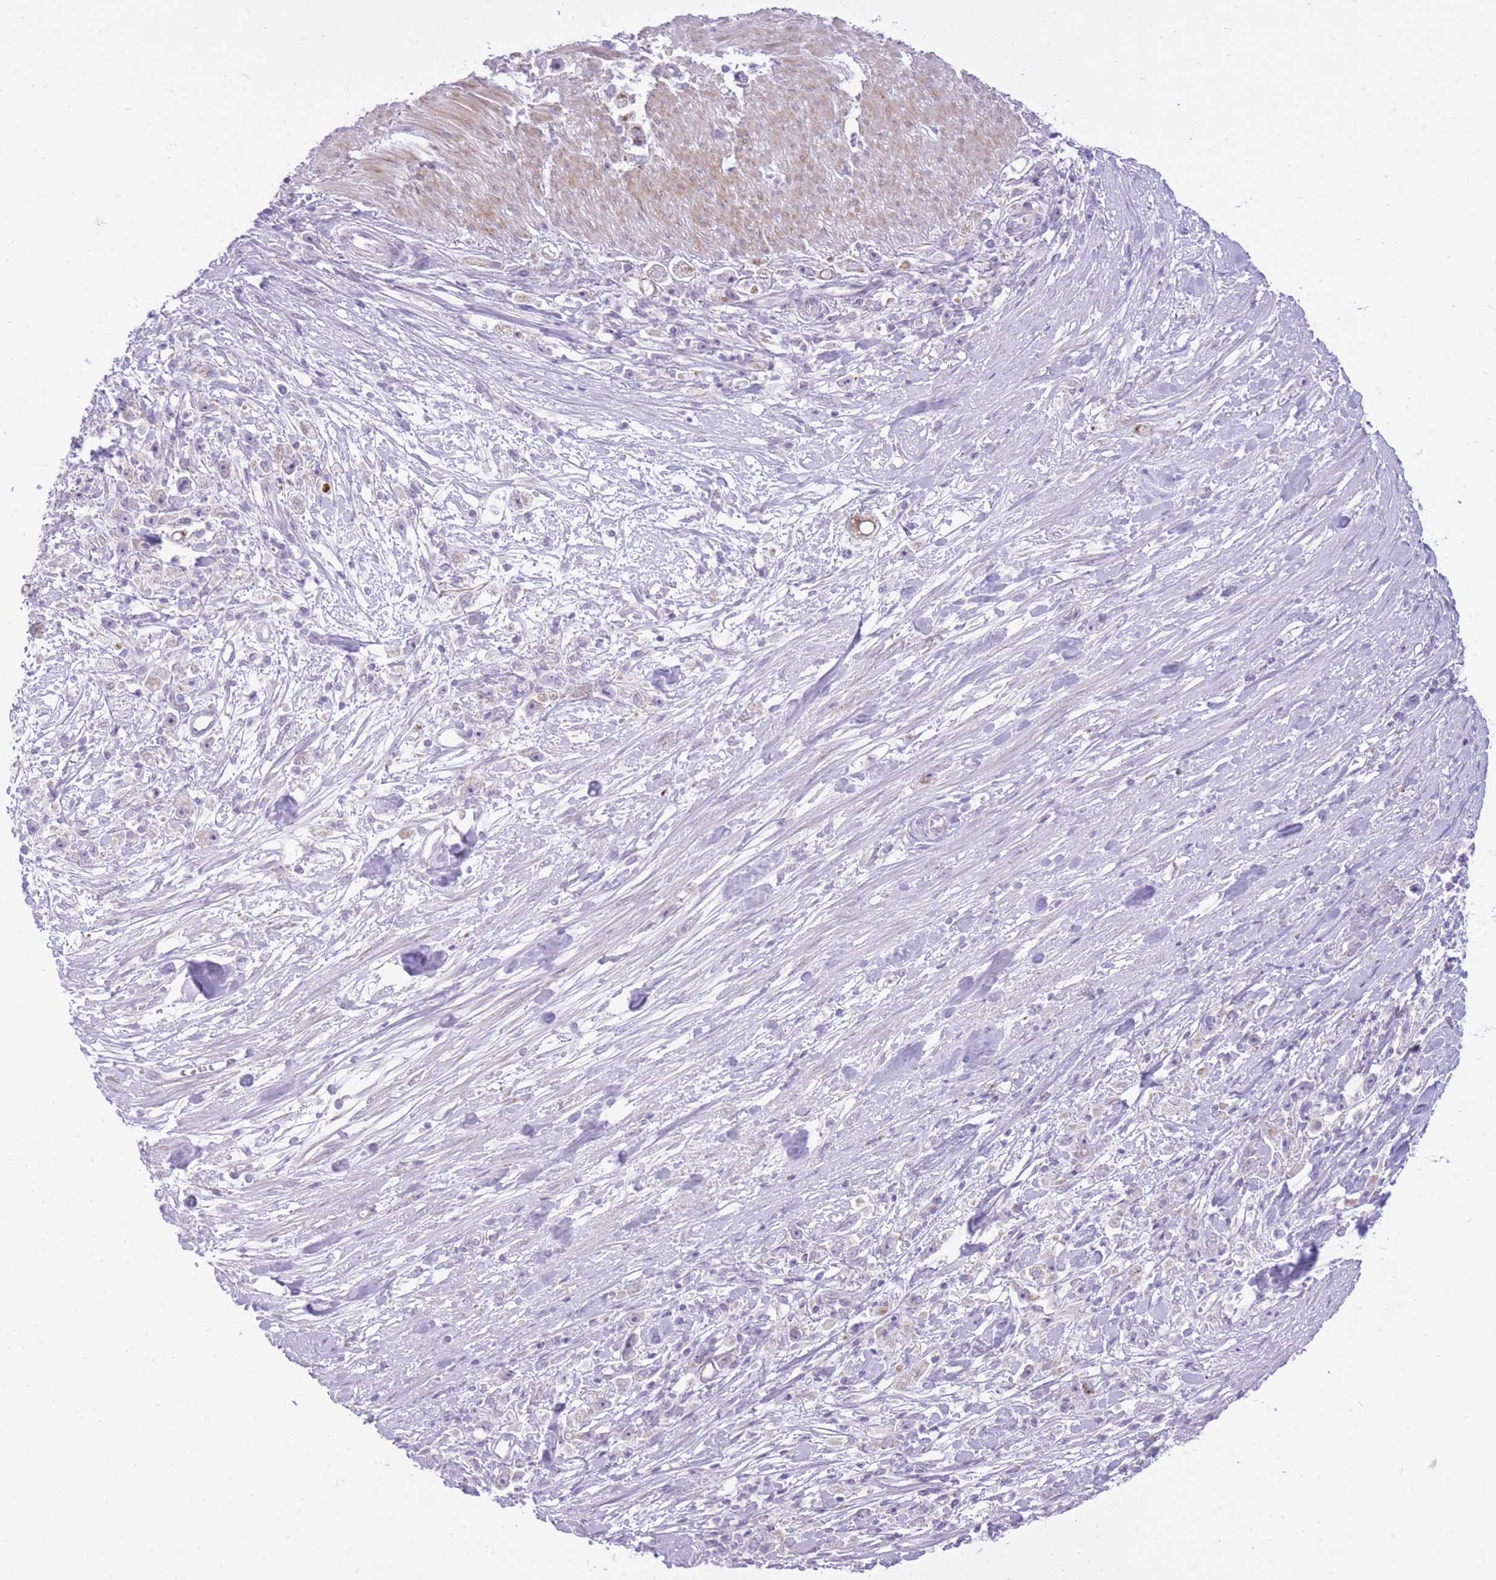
{"staining": {"intensity": "negative", "quantity": "none", "location": "none"}, "tissue": "stomach cancer", "cell_type": "Tumor cells", "image_type": "cancer", "snomed": [{"axis": "morphology", "description": "Adenocarcinoma, NOS"}, {"axis": "topography", "description": "Stomach"}], "caption": "There is no significant positivity in tumor cells of stomach cancer (adenocarcinoma).", "gene": "DENND2D", "patient": {"sex": "female", "age": 59}}